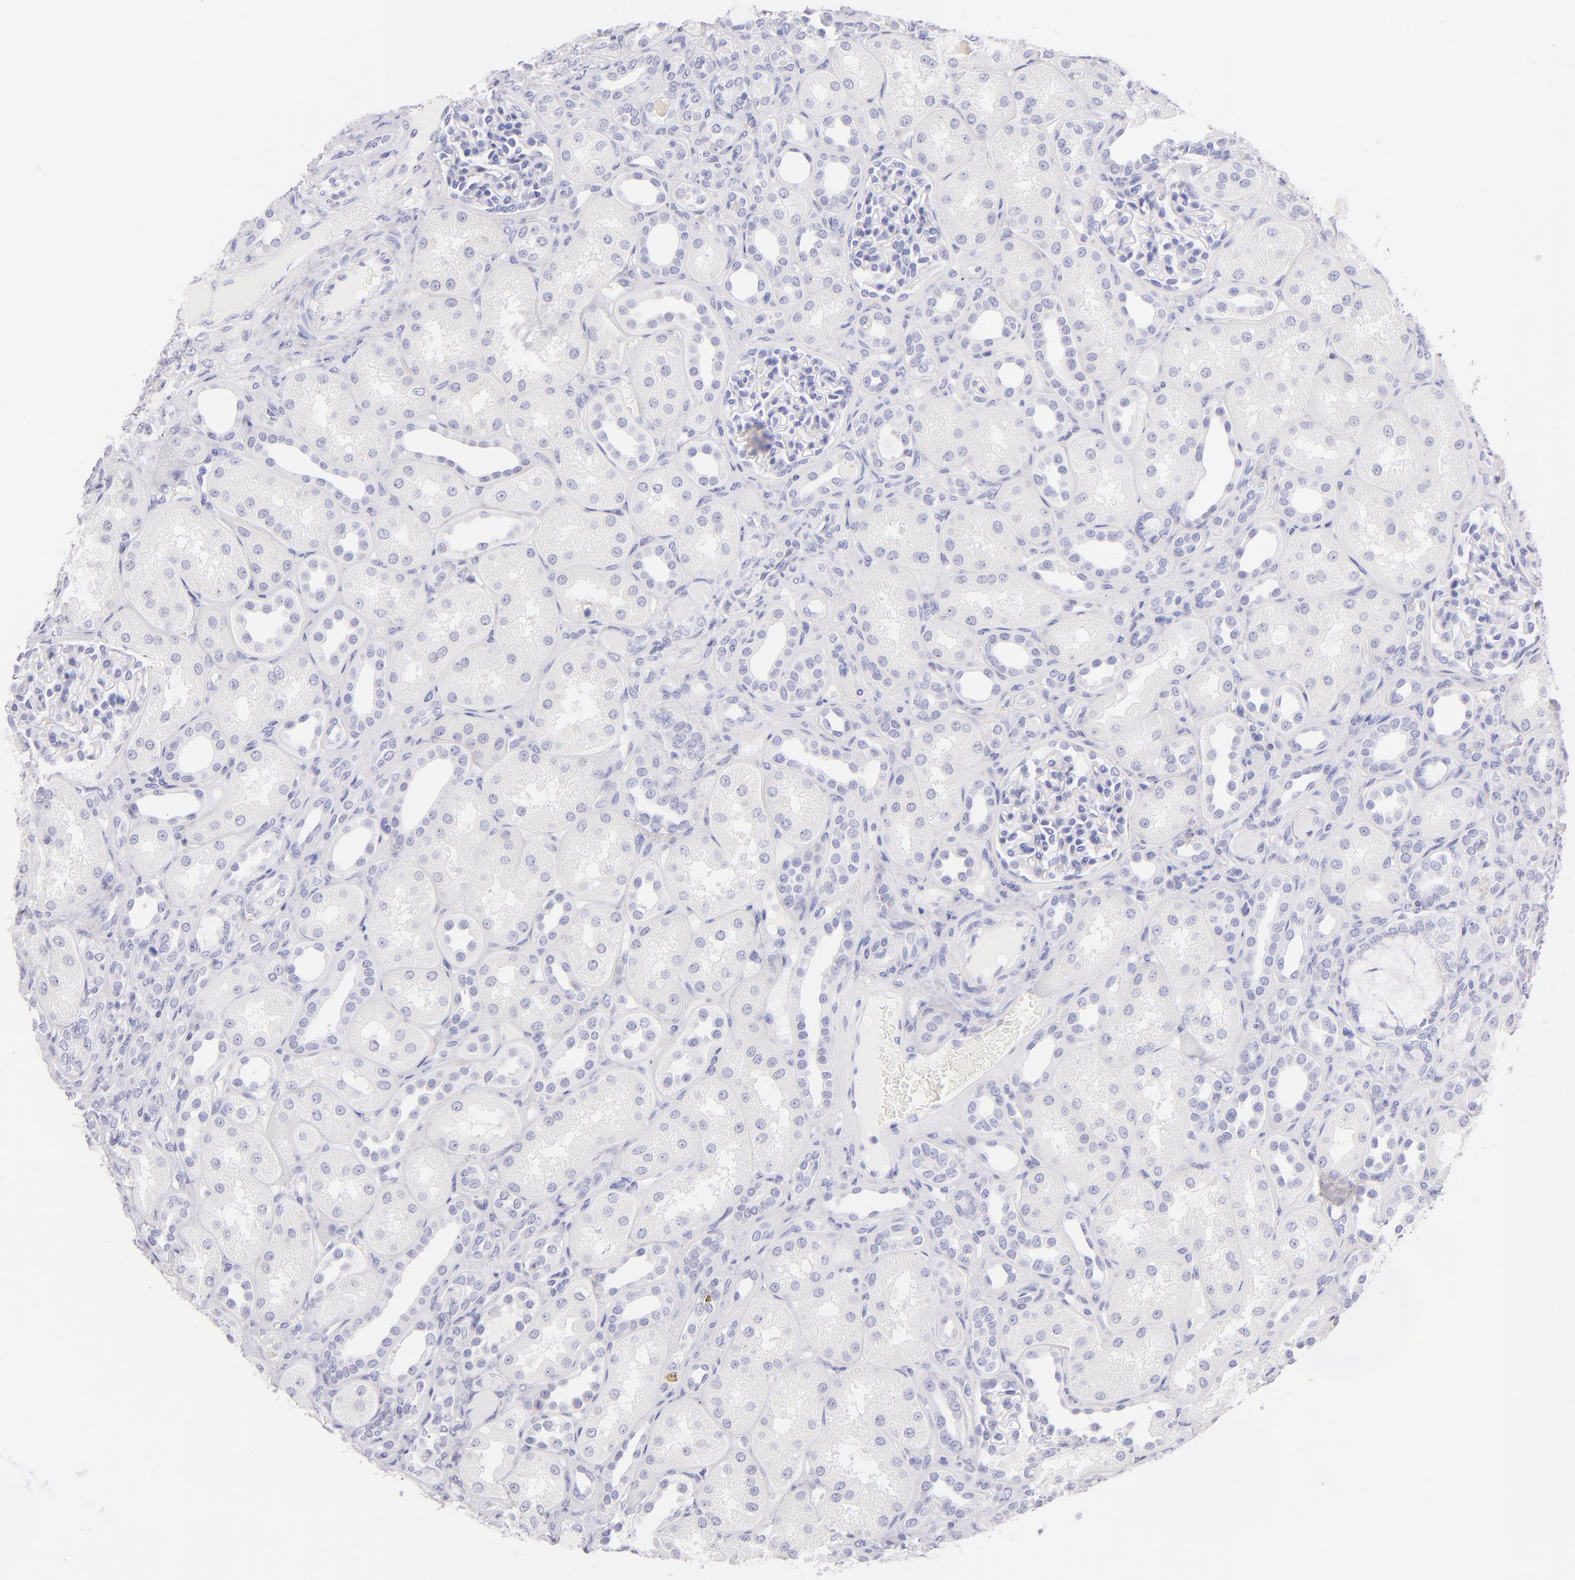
{"staining": {"intensity": "negative", "quantity": "none", "location": "none"}, "tissue": "kidney", "cell_type": "Cells in glomeruli", "image_type": "normal", "snomed": [{"axis": "morphology", "description": "Normal tissue, NOS"}, {"axis": "topography", "description": "Kidney"}], "caption": "This histopathology image is of unremarkable kidney stained with immunohistochemistry to label a protein in brown with the nuclei are counter-stained blue. There is no staining in cells in glomeruli. (Stains: DAB IHC with hematoxylin counter stain, Microscopy: brightfield microscopy at high magnification).", "gene": "SDC1", "patient": {"sex": "male", "age": 7}}